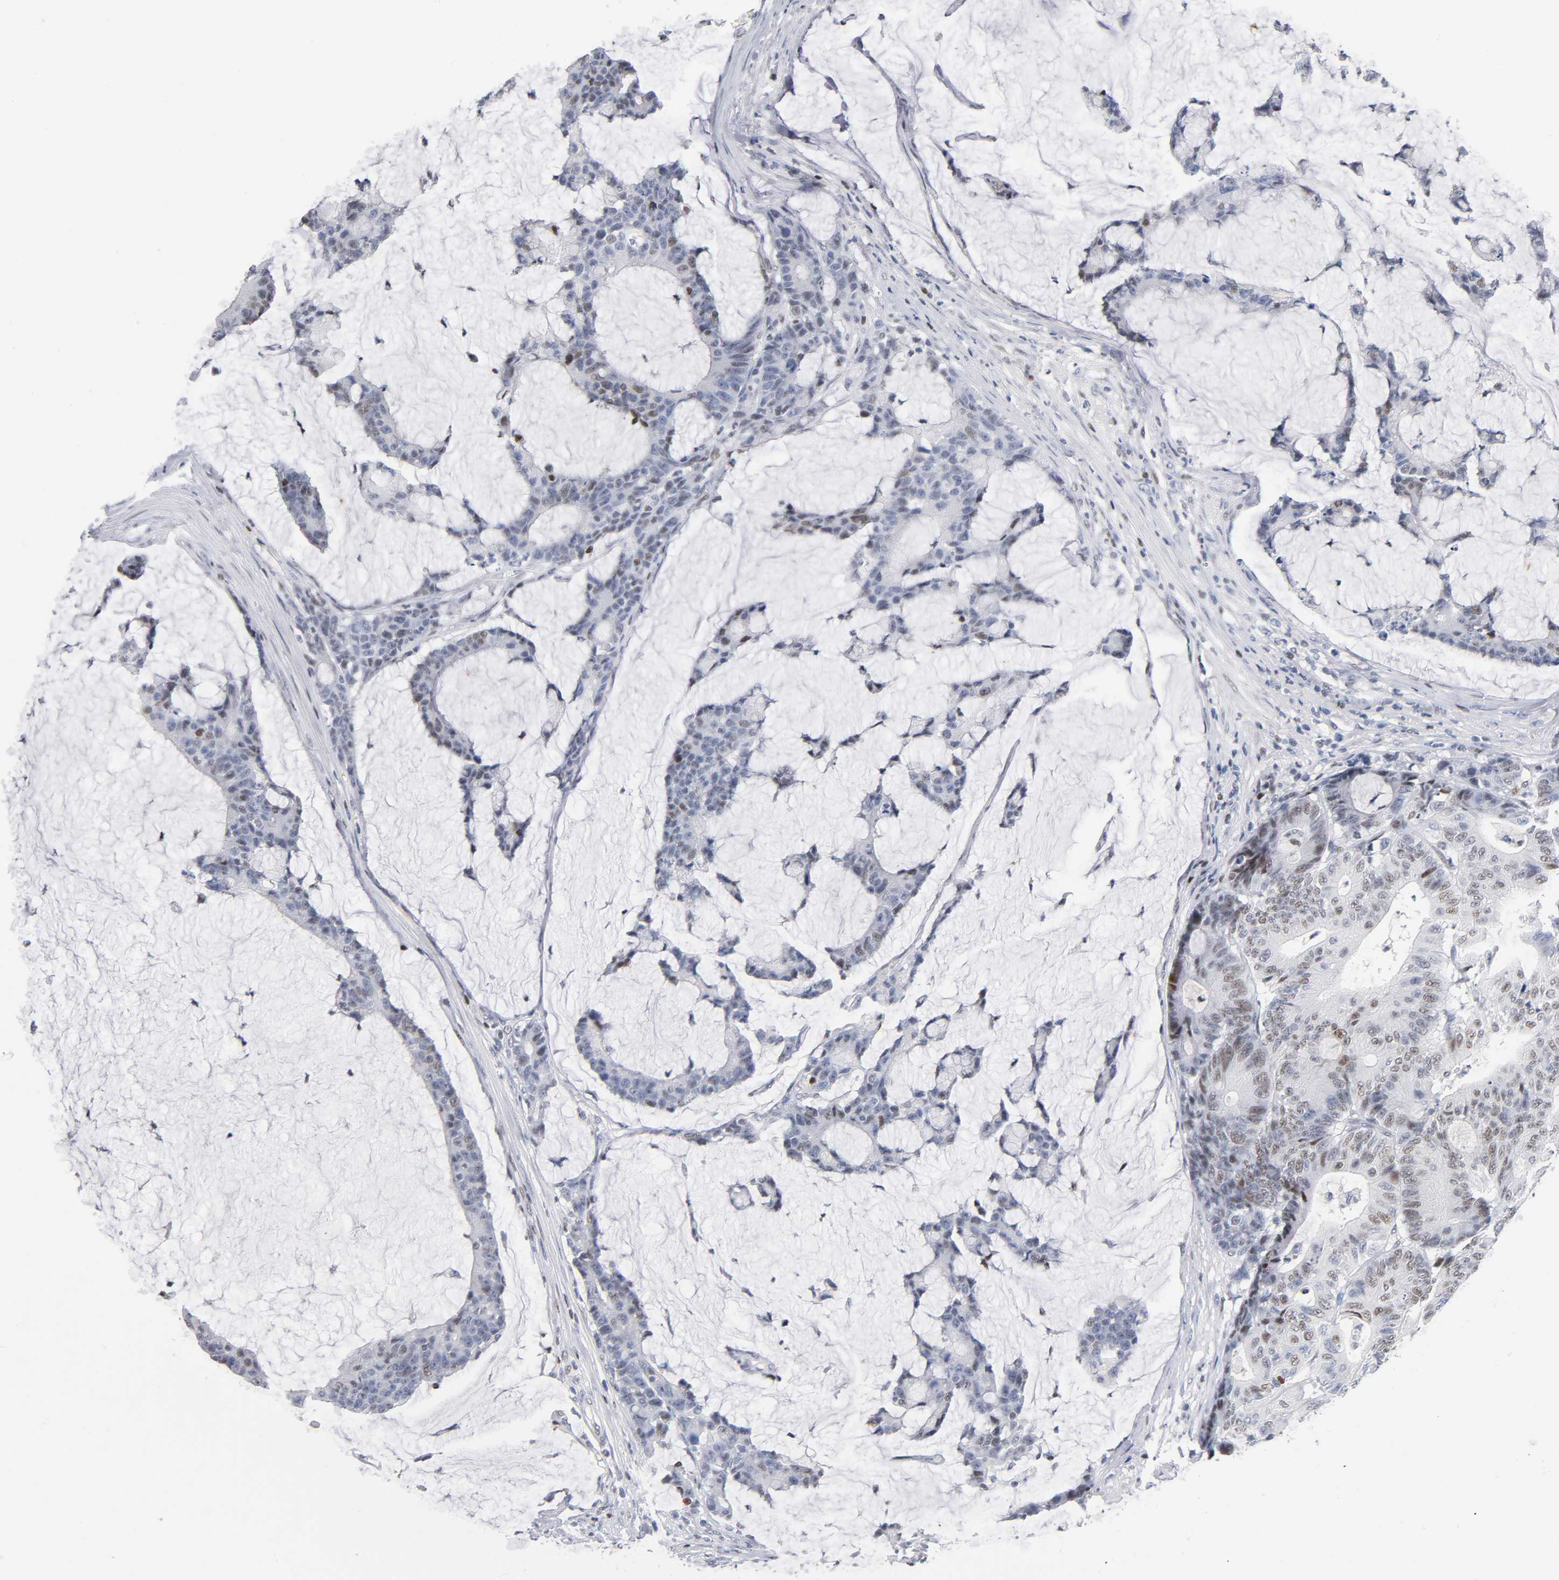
{"staining": {"intensity": "weak", "quantity": "25%-75%", "location": "nuclear"}, "tissue": "colorectal cancer", "cell_type": "Tumor cells", "image_type": "cancer", "snomed": [{"axis": "morphology", "description": "Adenocarcinoma, NOS"}, {"axis": "topography", "description": "Colon"}], "caption": "Weak nuclear expression is identified in about 25%-75% of tumor cells in colorectal cancer.", "gene": "SP3", "patient": {"sex": "female", "age": 84}}